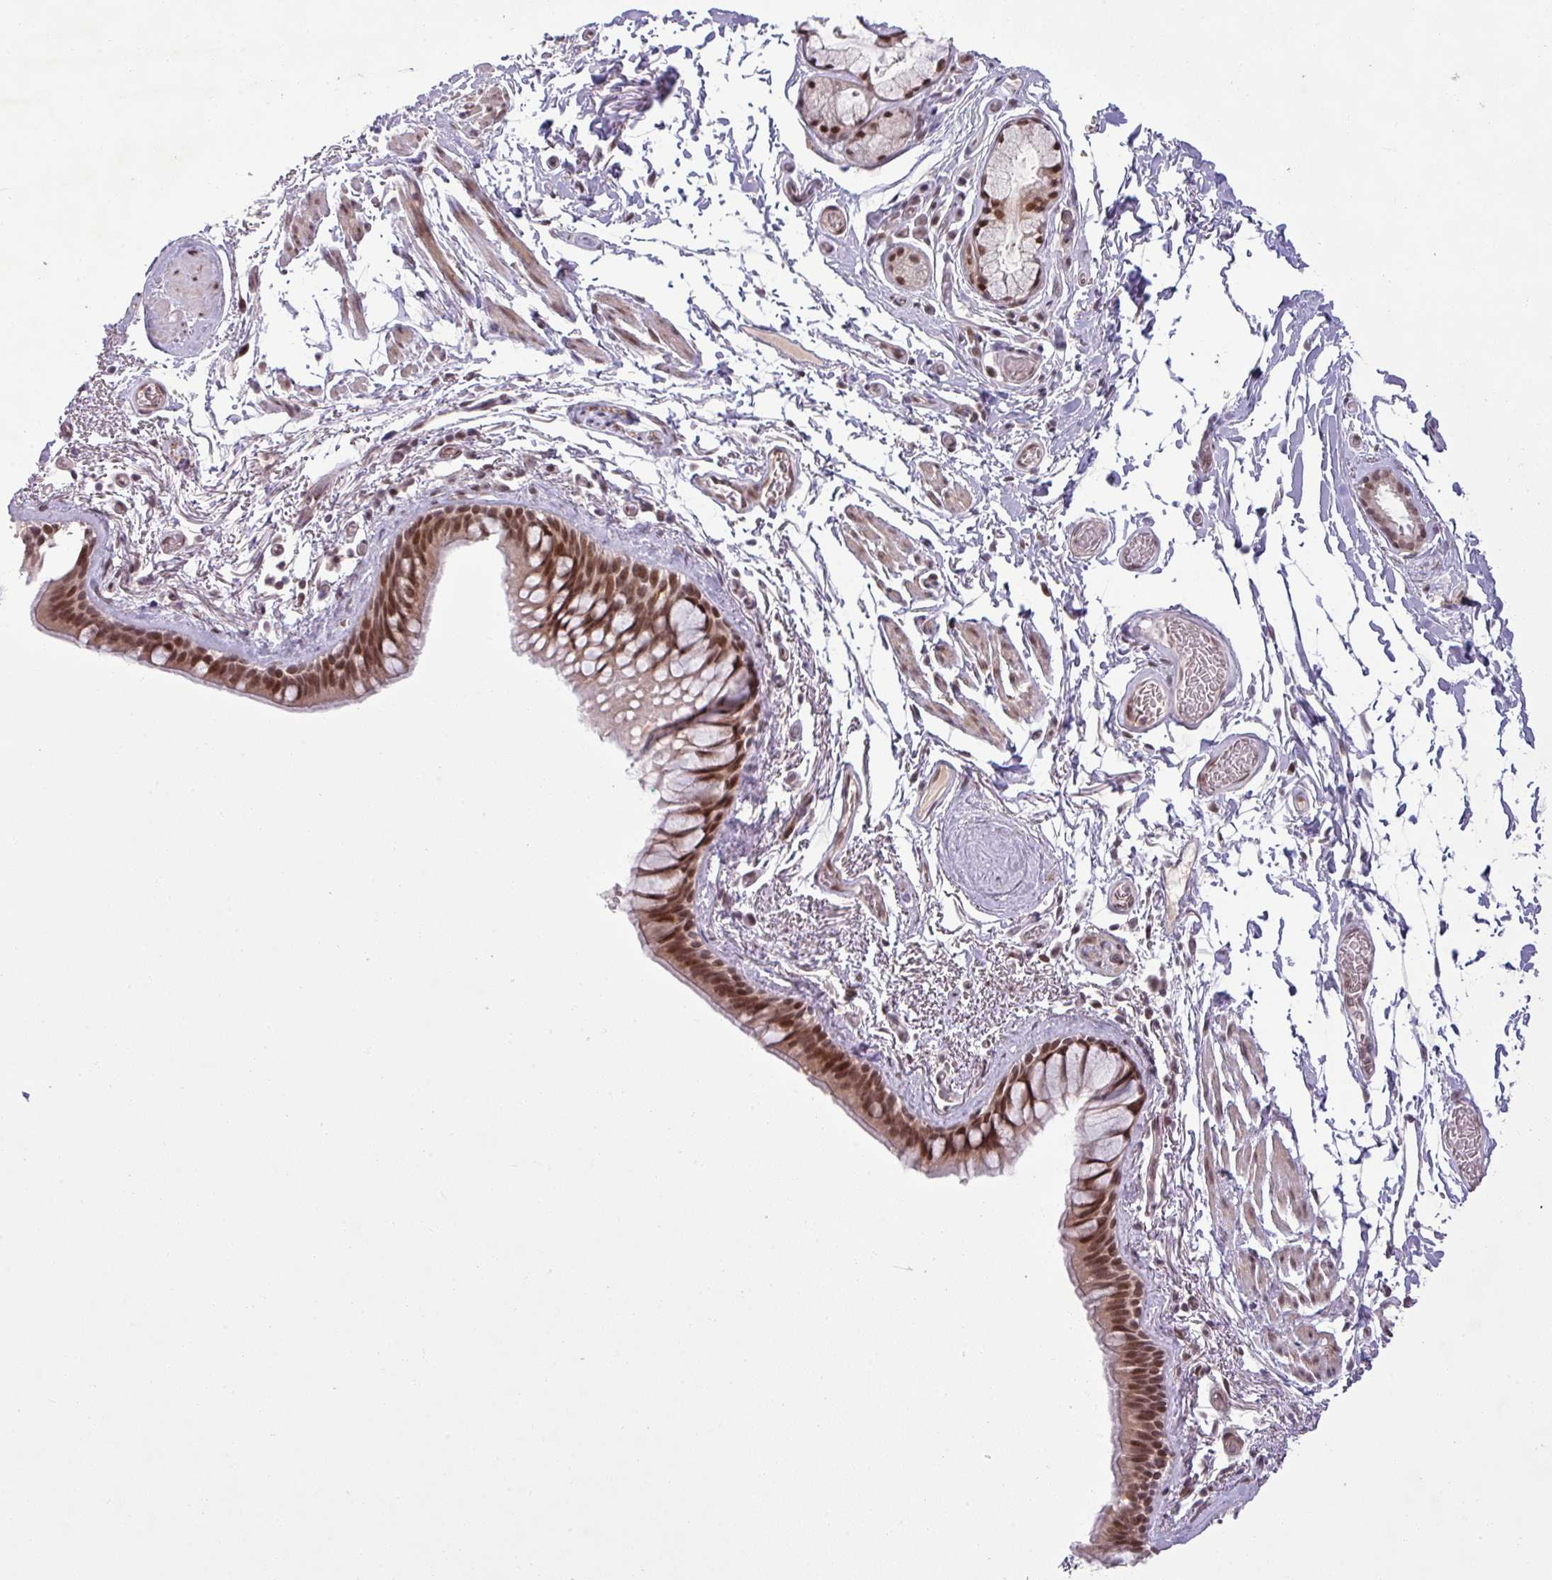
{"staining": {"intensity": "moderate", "quantity": ">75%", "location": "cytoplasmic/membranous,nuclear"}, "tissue": "bronchus", "cell_type": "Respiratory epithelial cells", "image_type": "normal", "snomed": [{"axis": "morphology", "description": "Normal tissue, NOS"}, {"axis": "topography", "description": "Cartilage tissue"}], "caption": "This image exhibits normal bronchus stained with IHC to label a protein in brown. The cytoplasmic/membranous,nuclear of respiratory epithelial cells show moderate positivity for the protein. Nuclei are counter-stained blue.", "gene": "PTPN20", "patient": {"sex": "male", "age": 63}}